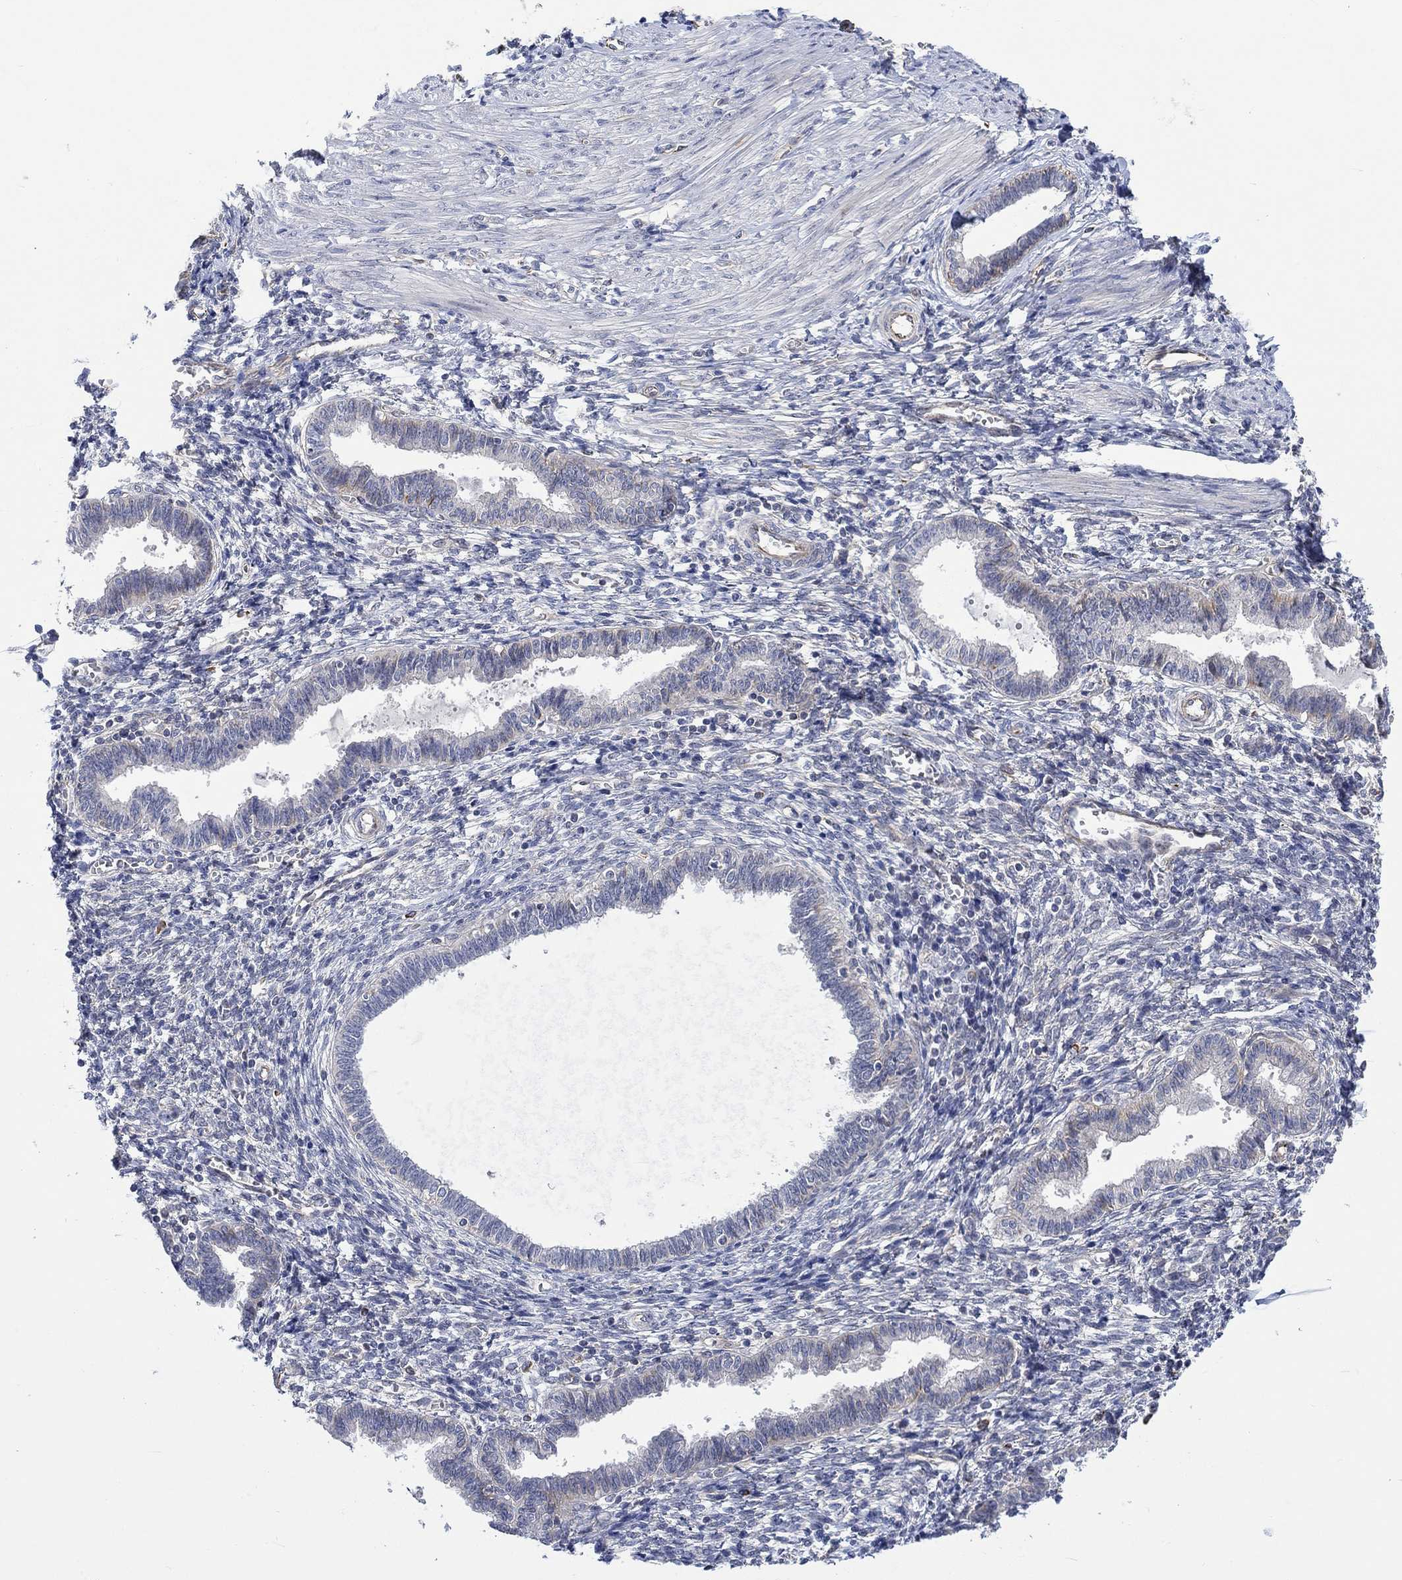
{"staining": {"intensity": "negative", "quantity": "none", "location": "none"}, "tissue": "endometrium", "cell_type": "Cells in endometrial stroma", "image_type": "normal", "snomed": [{"axis": "morphology", "description": "Normal tissue, NOS"}, {"axis": "topography", "description": "Cervix"}, {"axis": "topography", "description": "Endometrium"}], "caption": "Photomicrograph shows no significant protein expression in cells in endometrial stroma of normal endometrium. Nuclei are stained in blue.", "gene": "CAMK1D", "patient": {"sex": "female", "age": 37}}